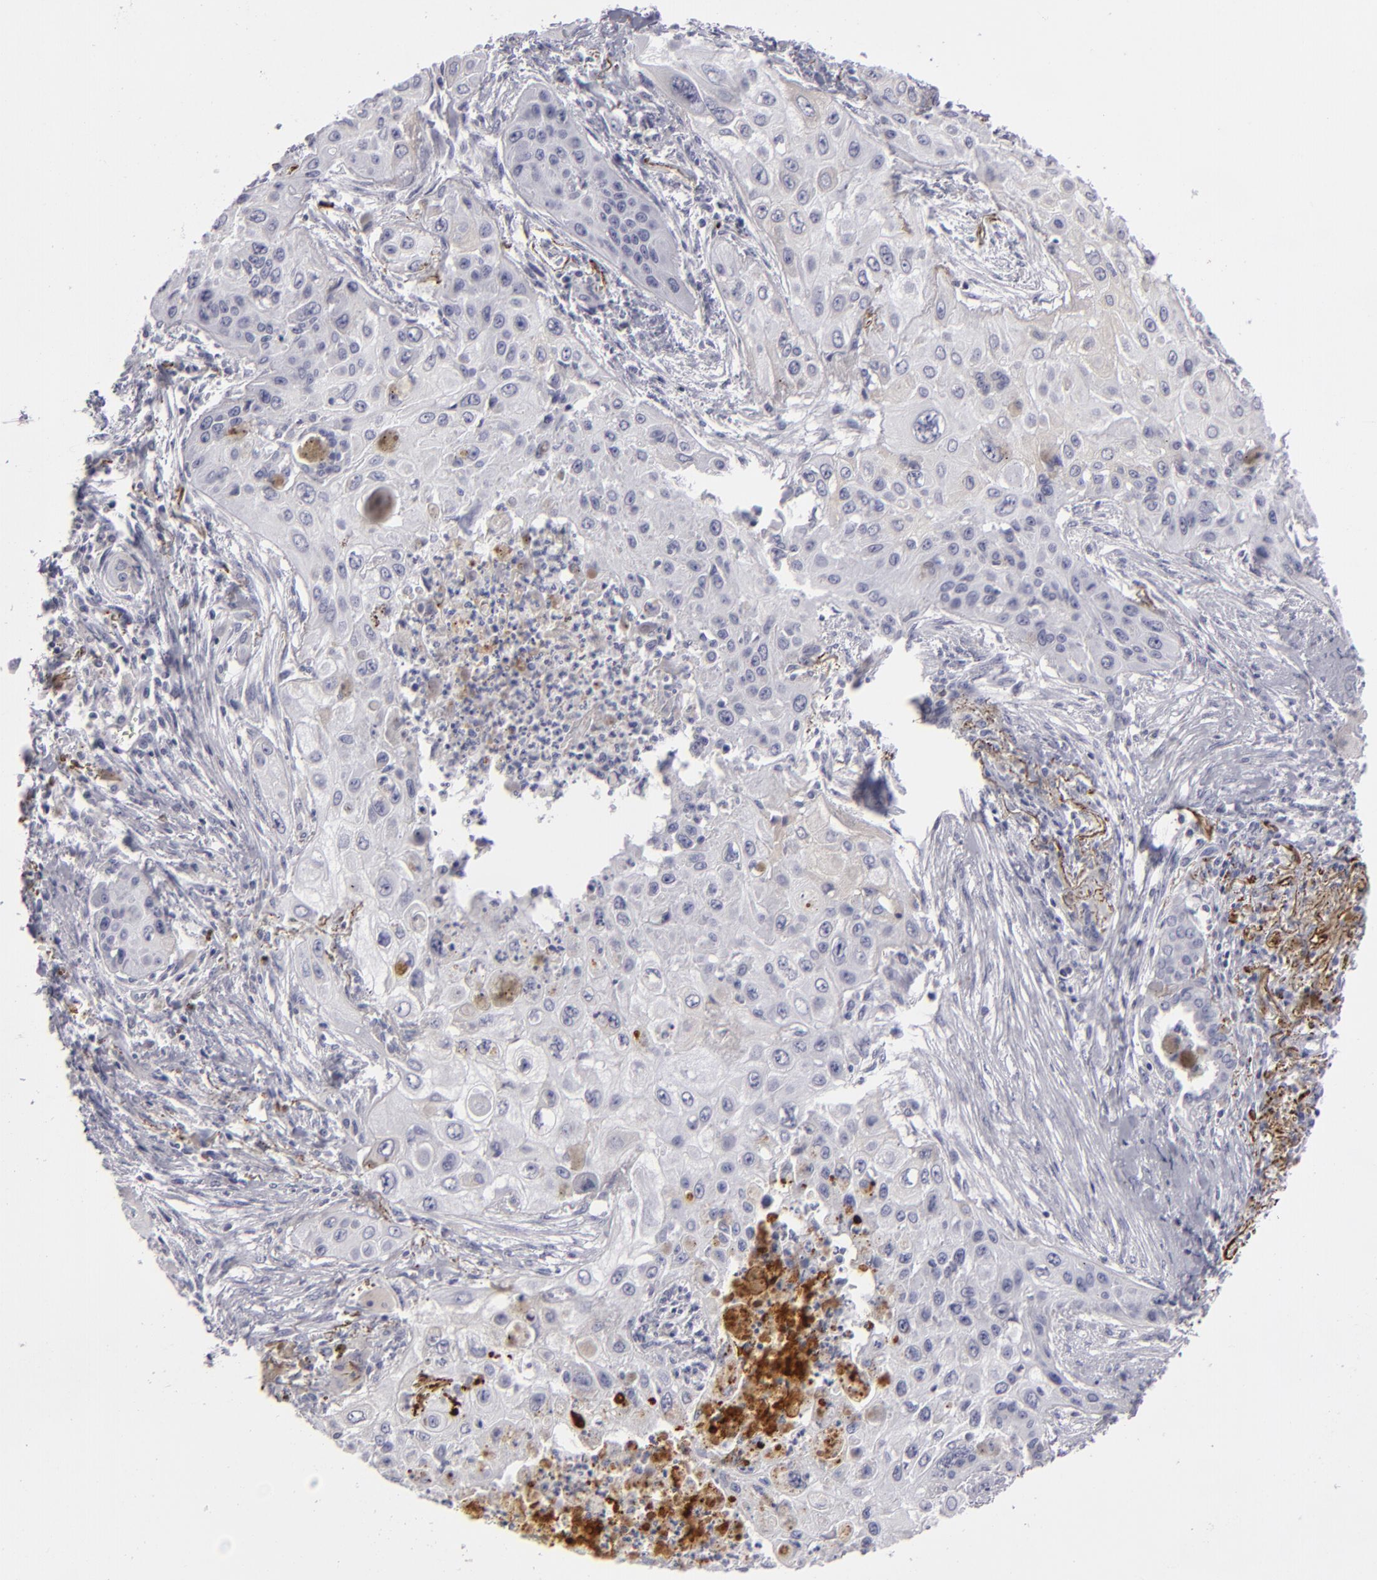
{"staining": {"intensity": "negative", "quantity": "none", "location": "none"}, "tissue": "lung cancer", "cell_type": "Tumor cells", "image_type": "cancer", "snomed": [{"axis": "morphology", "description": "Squamous cell carcinoma, NOS"}, {"axis": "topography", "description": "Lung"}], "caption": "Micrograph shows no protein positivity in tumor cells of lung cancer (squamous cell carcinoma) tissue. (Brightfield microscopy of DAB (3,3'-diaminobenzidine) immunohistochemistry (IHC) at high magnification).", "gene": "C9", "patient": {"sex": "male", "age": 71}}